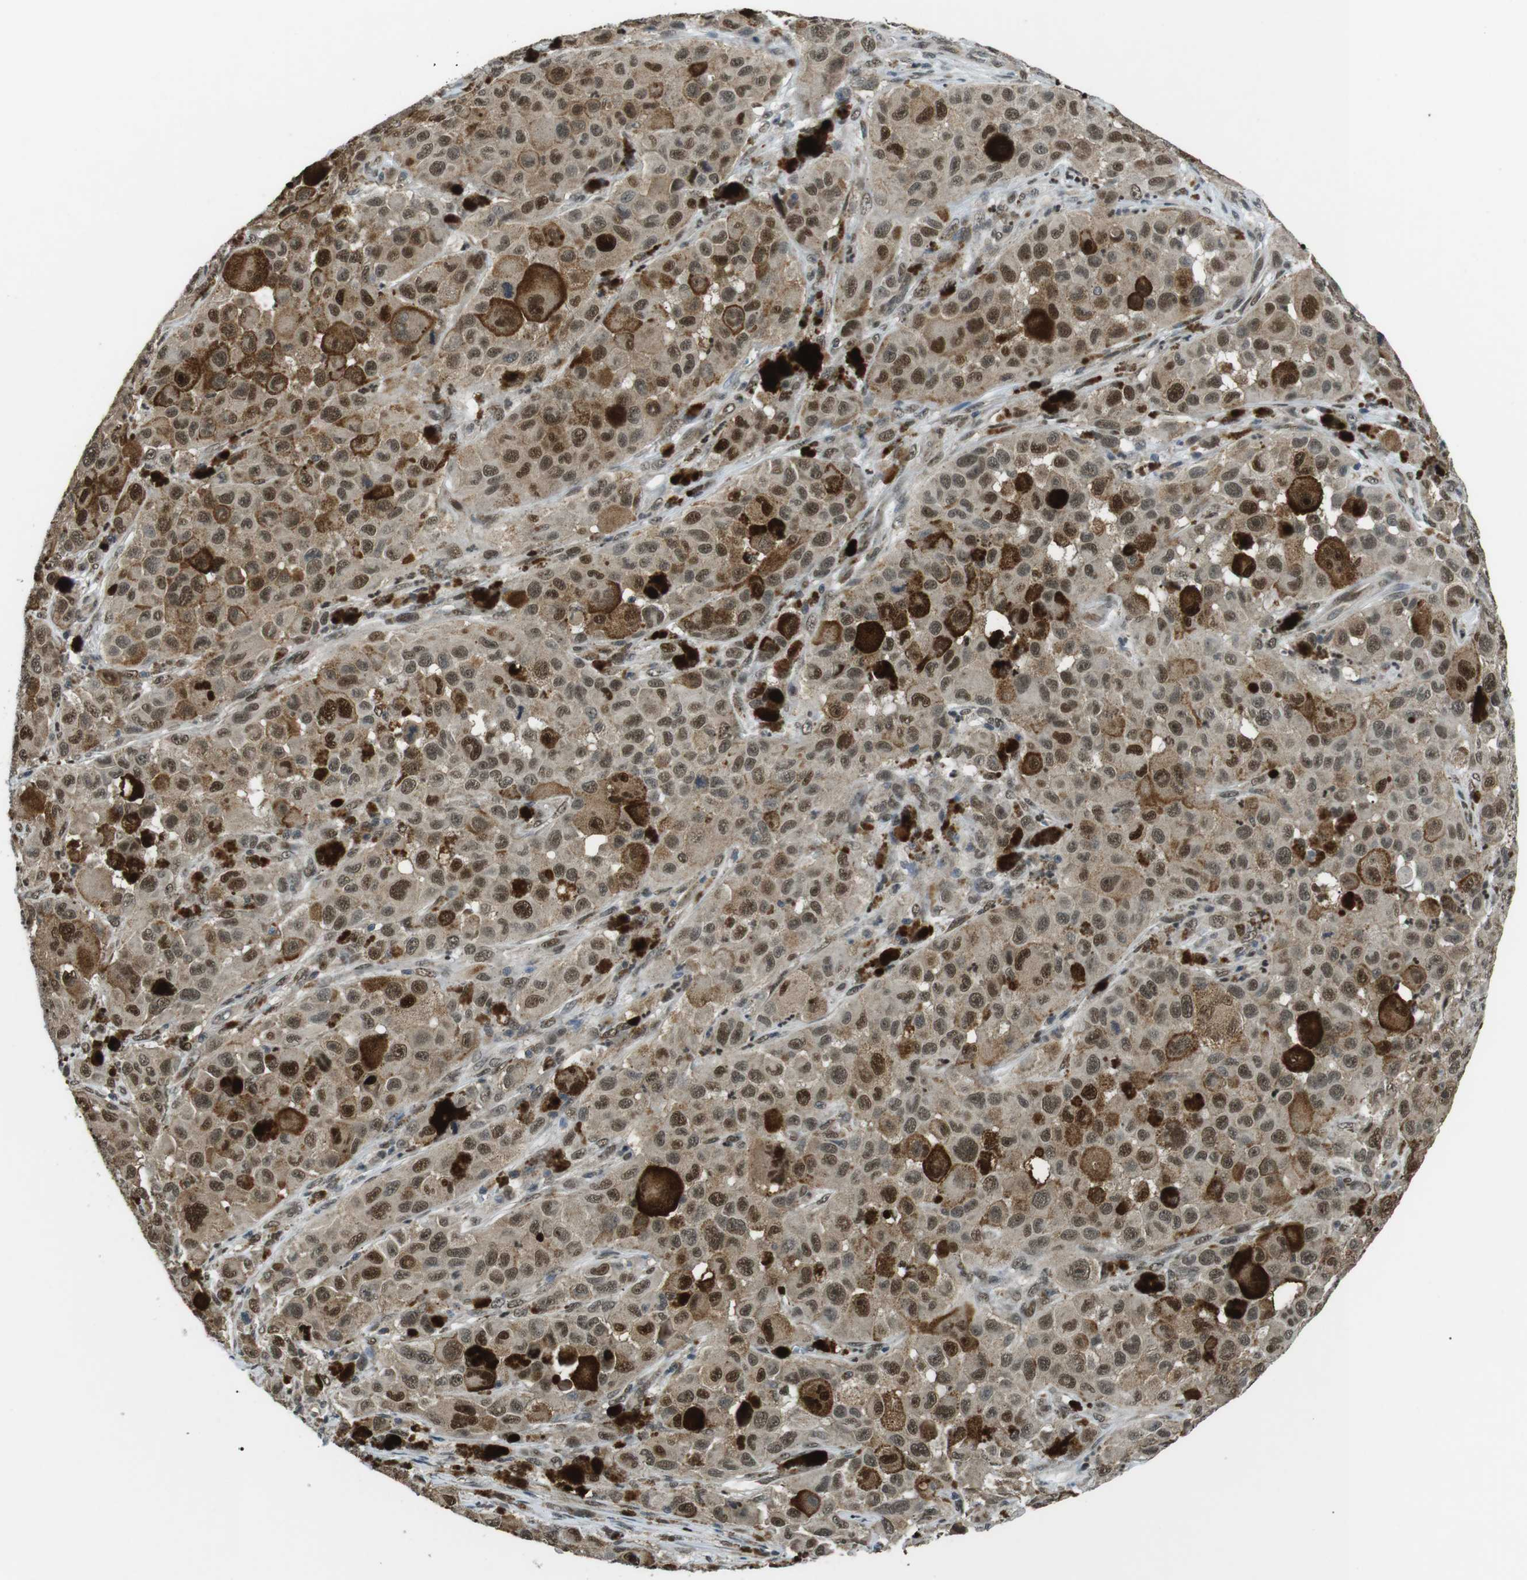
{"staining": {"intensity": "moderate", "quantity": ">75%", "location": "nuclear"}, "tissue": "melanoma", "cell_type": "Tumor cells", "image_type": "cancer", "snomed": [{"axis": "morphology", "description": "Malignant melanoma, NOS"}, {"axis": "topography", "description": "Skin"}], "caption": "Melanoma stained with a brown dye shows moderate nuclear positive positivity in approximately >75% of tumor cells.", "gene": "ORAI3", "patient": {"sex": "male", "age": 96}}